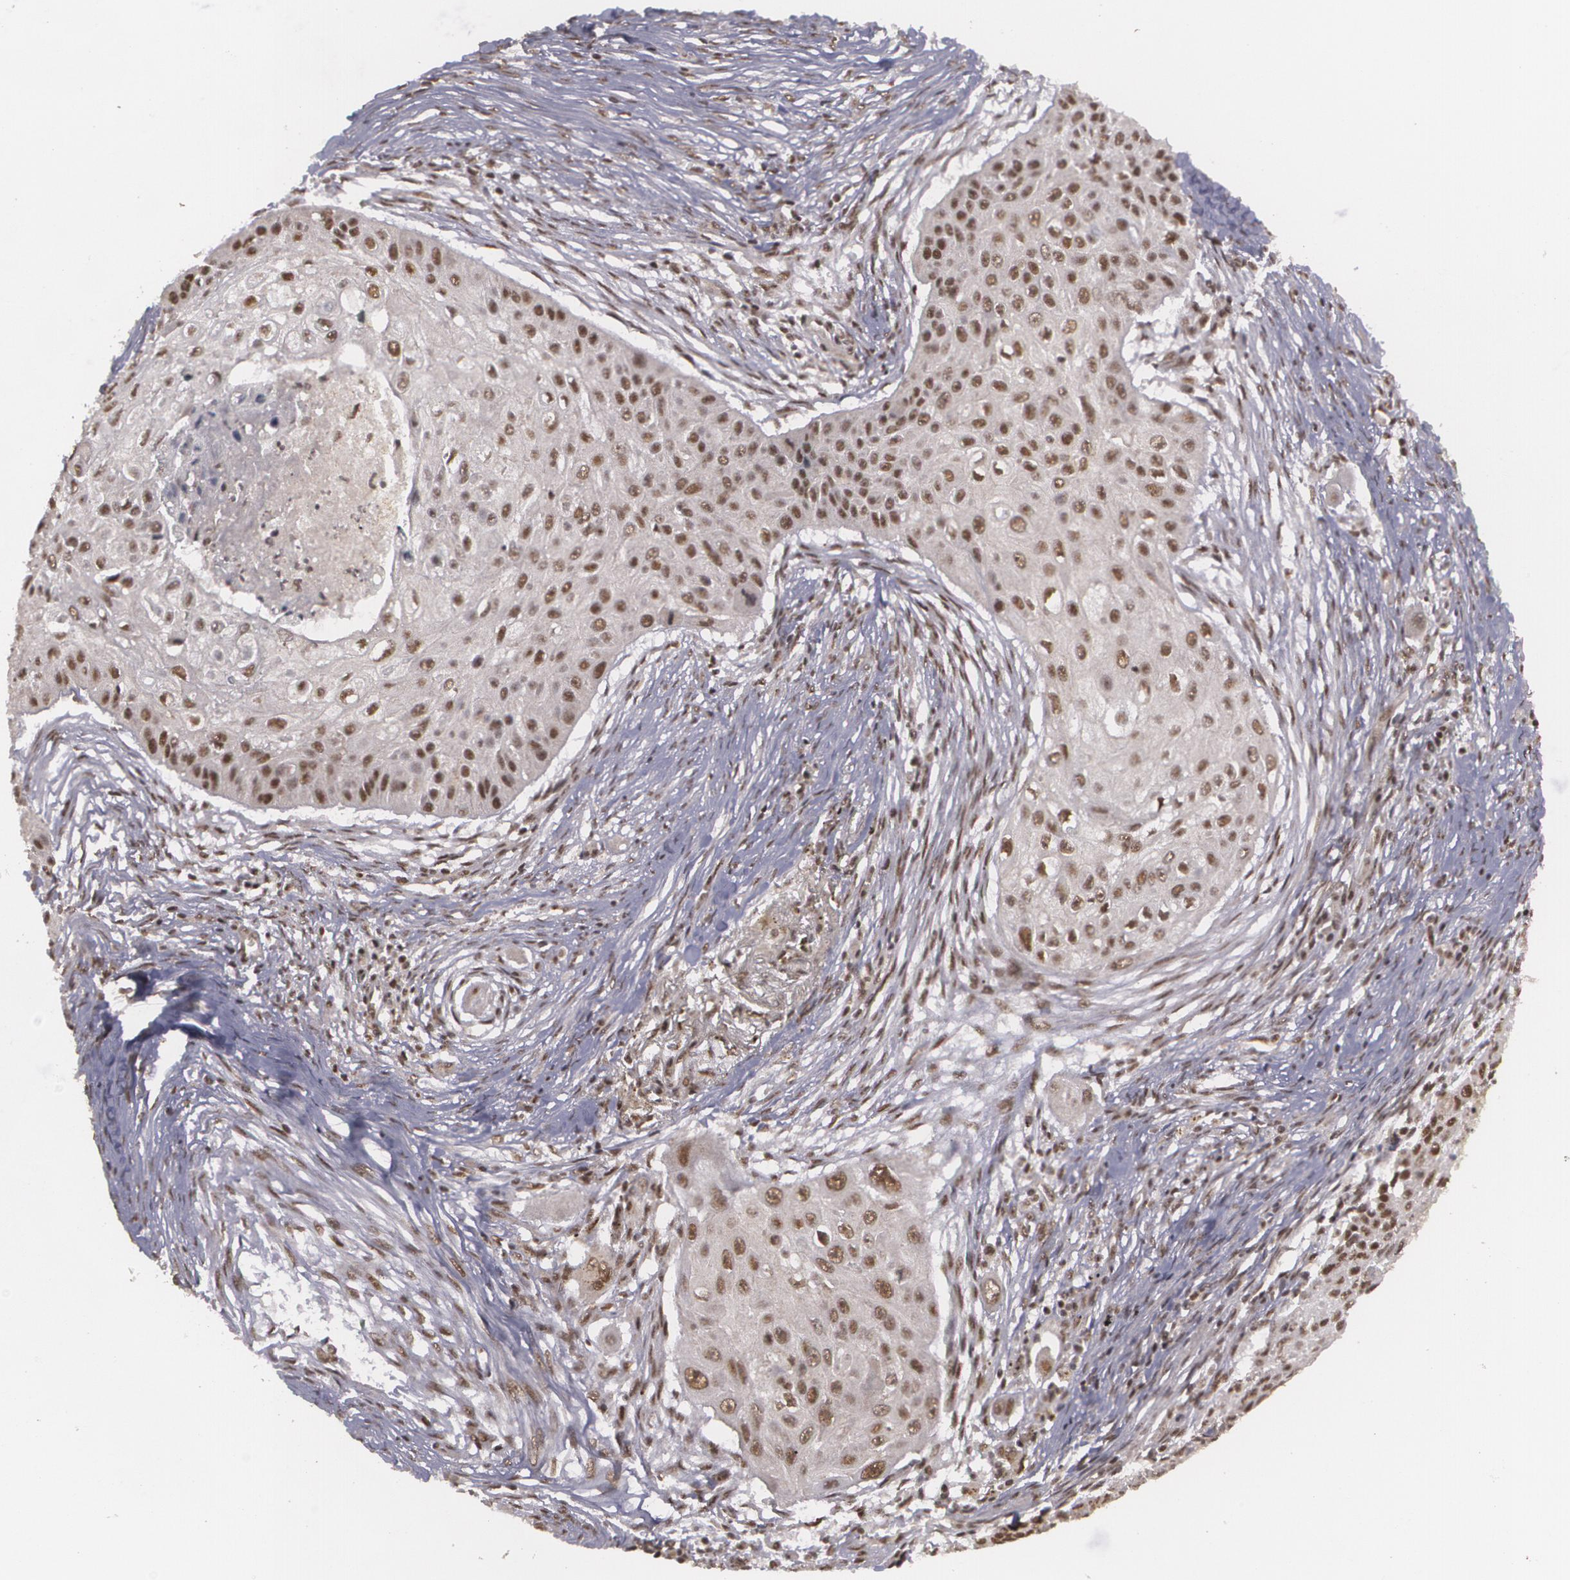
{"staining": {"intensity": "strong", "quantity": ">75%", "location": "nuclear"}, "tissue": "lung cancer", "cell_type": "Tumor cells", "image_type": "cancer", "snomed": [{"axis": "morphology", "description": "Squamous cell carcinoma, NOS"}, {"axis": "topography", "description": "Lung"}], "caption": "Tumor cells show strong nuclear positivity in about >75% of cells in lung cancer.", "gene": "RXRB", "patient": {"sex": "male", "age": 71}}